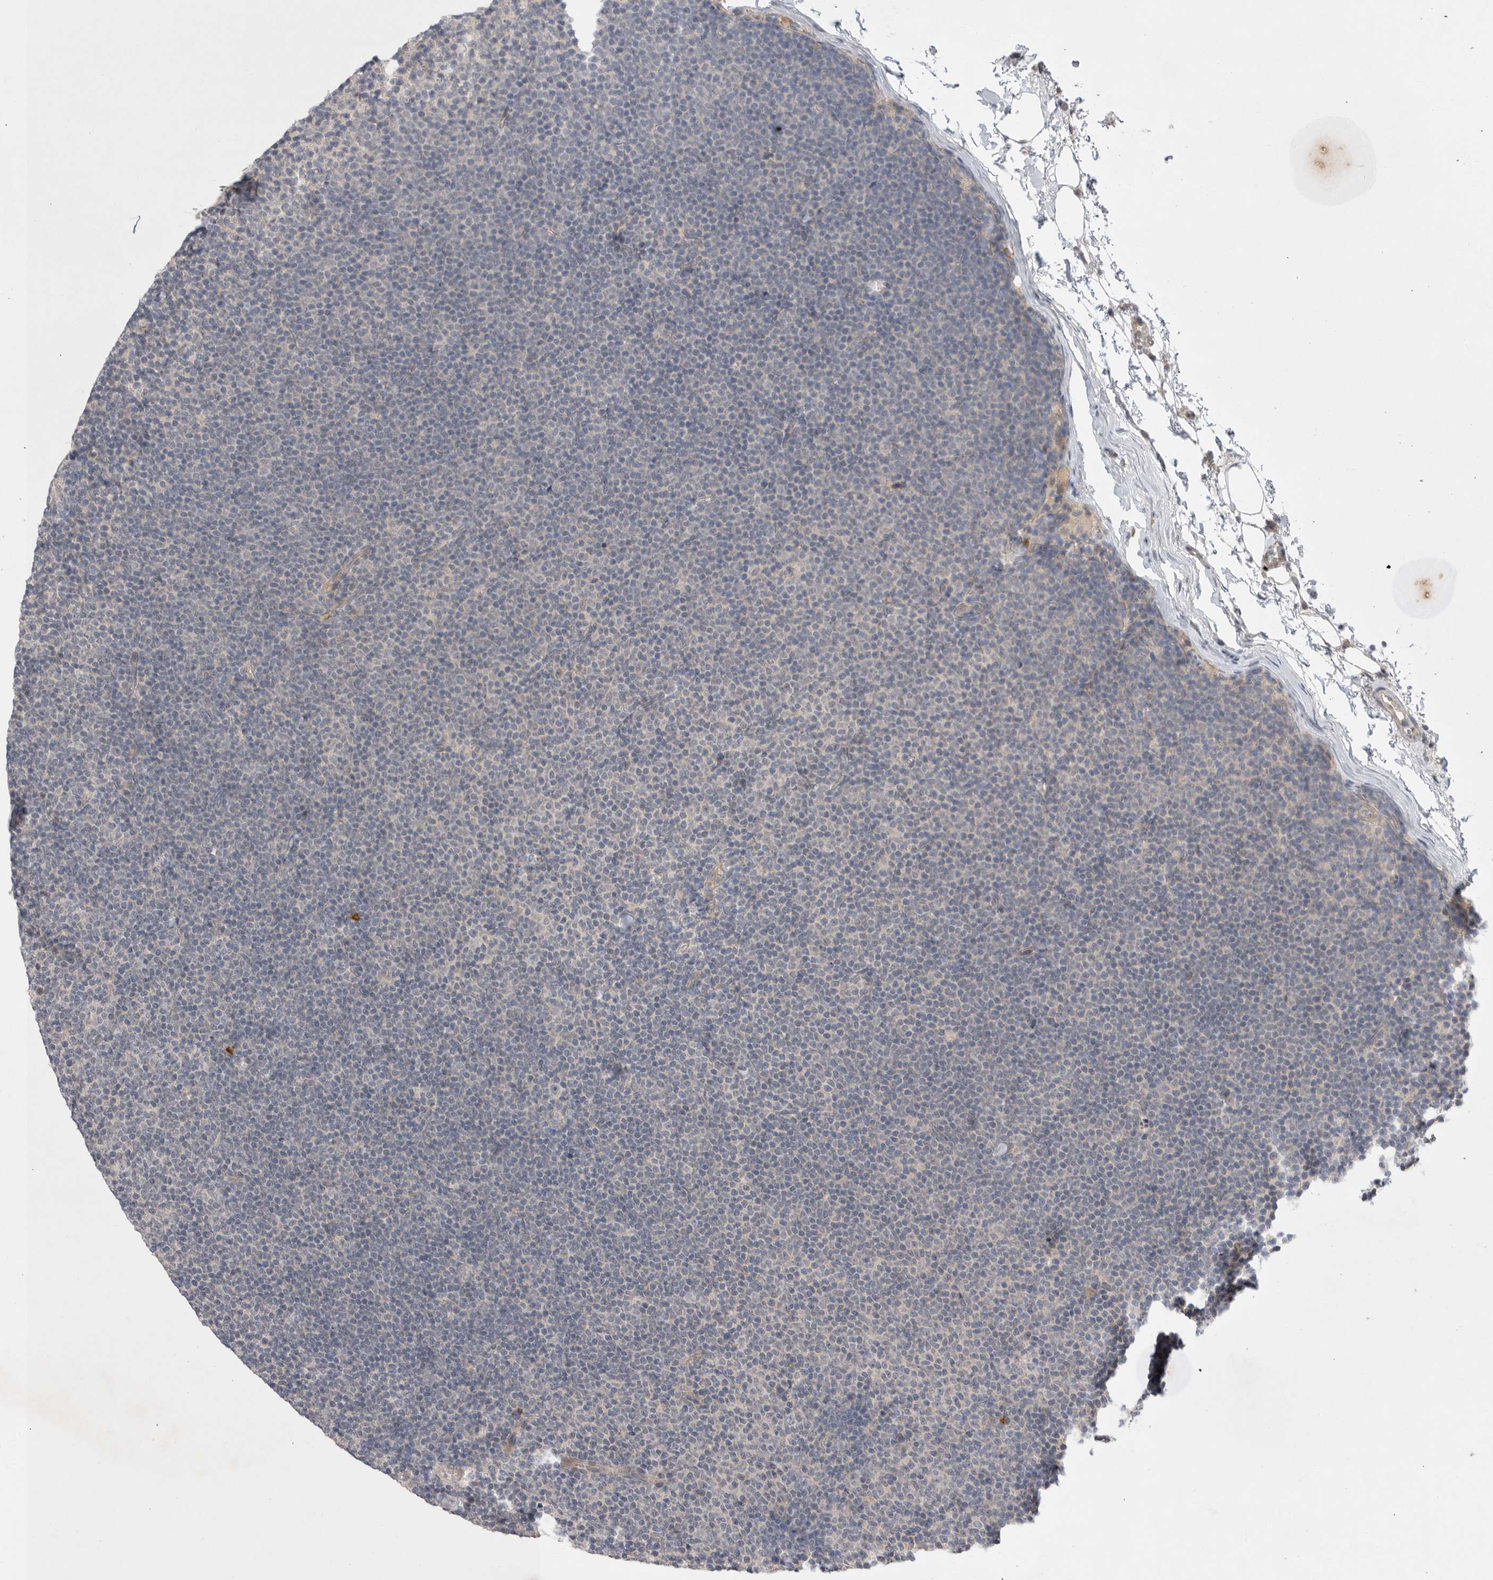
{"staining": {"intensity": "negative", "quantity": "none", "location": "none"}, "tissue": "lymphoma", "cell_type": "Tumor cells", "image_type": "cancer", "snomed": [{"axis": "morphology", "description": "Malignant lymphoma, non-Hodgkin's type, Low grade"}, {"axis": "topography", "description": "Lymph node"}], "caption": "A high-resolution image shows immunohistochemistry (IHC) staining of lymphoma, which demonstrates no significant staining in tumor cells.", "gene": "NRCAM", "patient": {"sex": "female", "age": 53}}